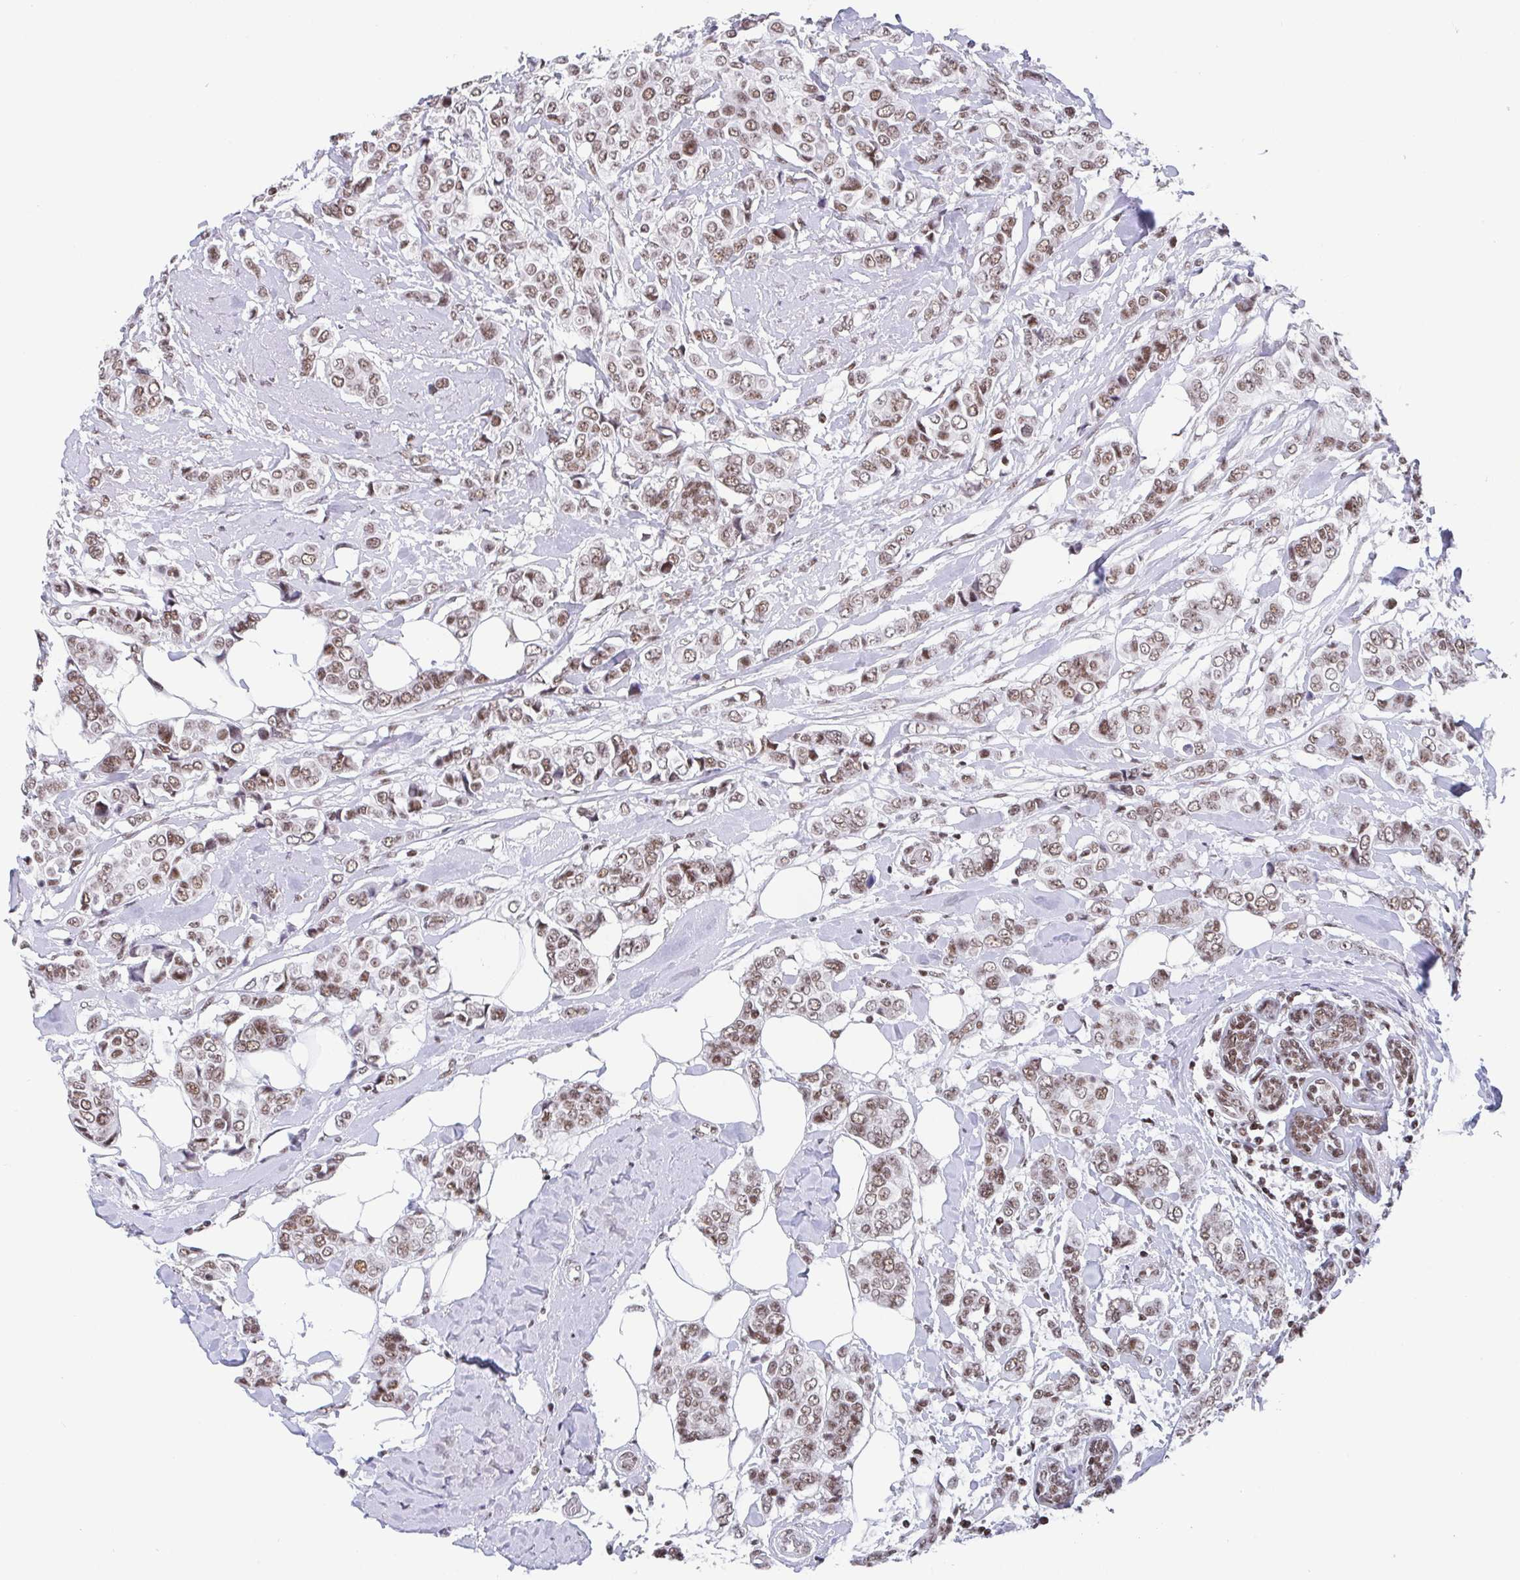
{"staining": {"intensity": "weak", "quantity": ">75%", "location": "nuclear"}, "tissue": "breast cancer", "cell_type": "Tumor cells", "image_type": "cancer", "snomed": [{"axis": "morphology", "description": "Lobular carcinoma"}, {"axis": "topography", "description": "Breast"}], "caption": "Tumor cells demonstrate weak nuclear staining in about >75% of cells in breast lobular carcinoma. The staining was performed using DAB (3,3'-diaminobenzidine) to visualize the protein expression in brown, while the nuclei were stained in blue with hematoxylin (Magnification: 20x).", "gene": "CTCF", "patient": {"sex": "female", "age": 51}}